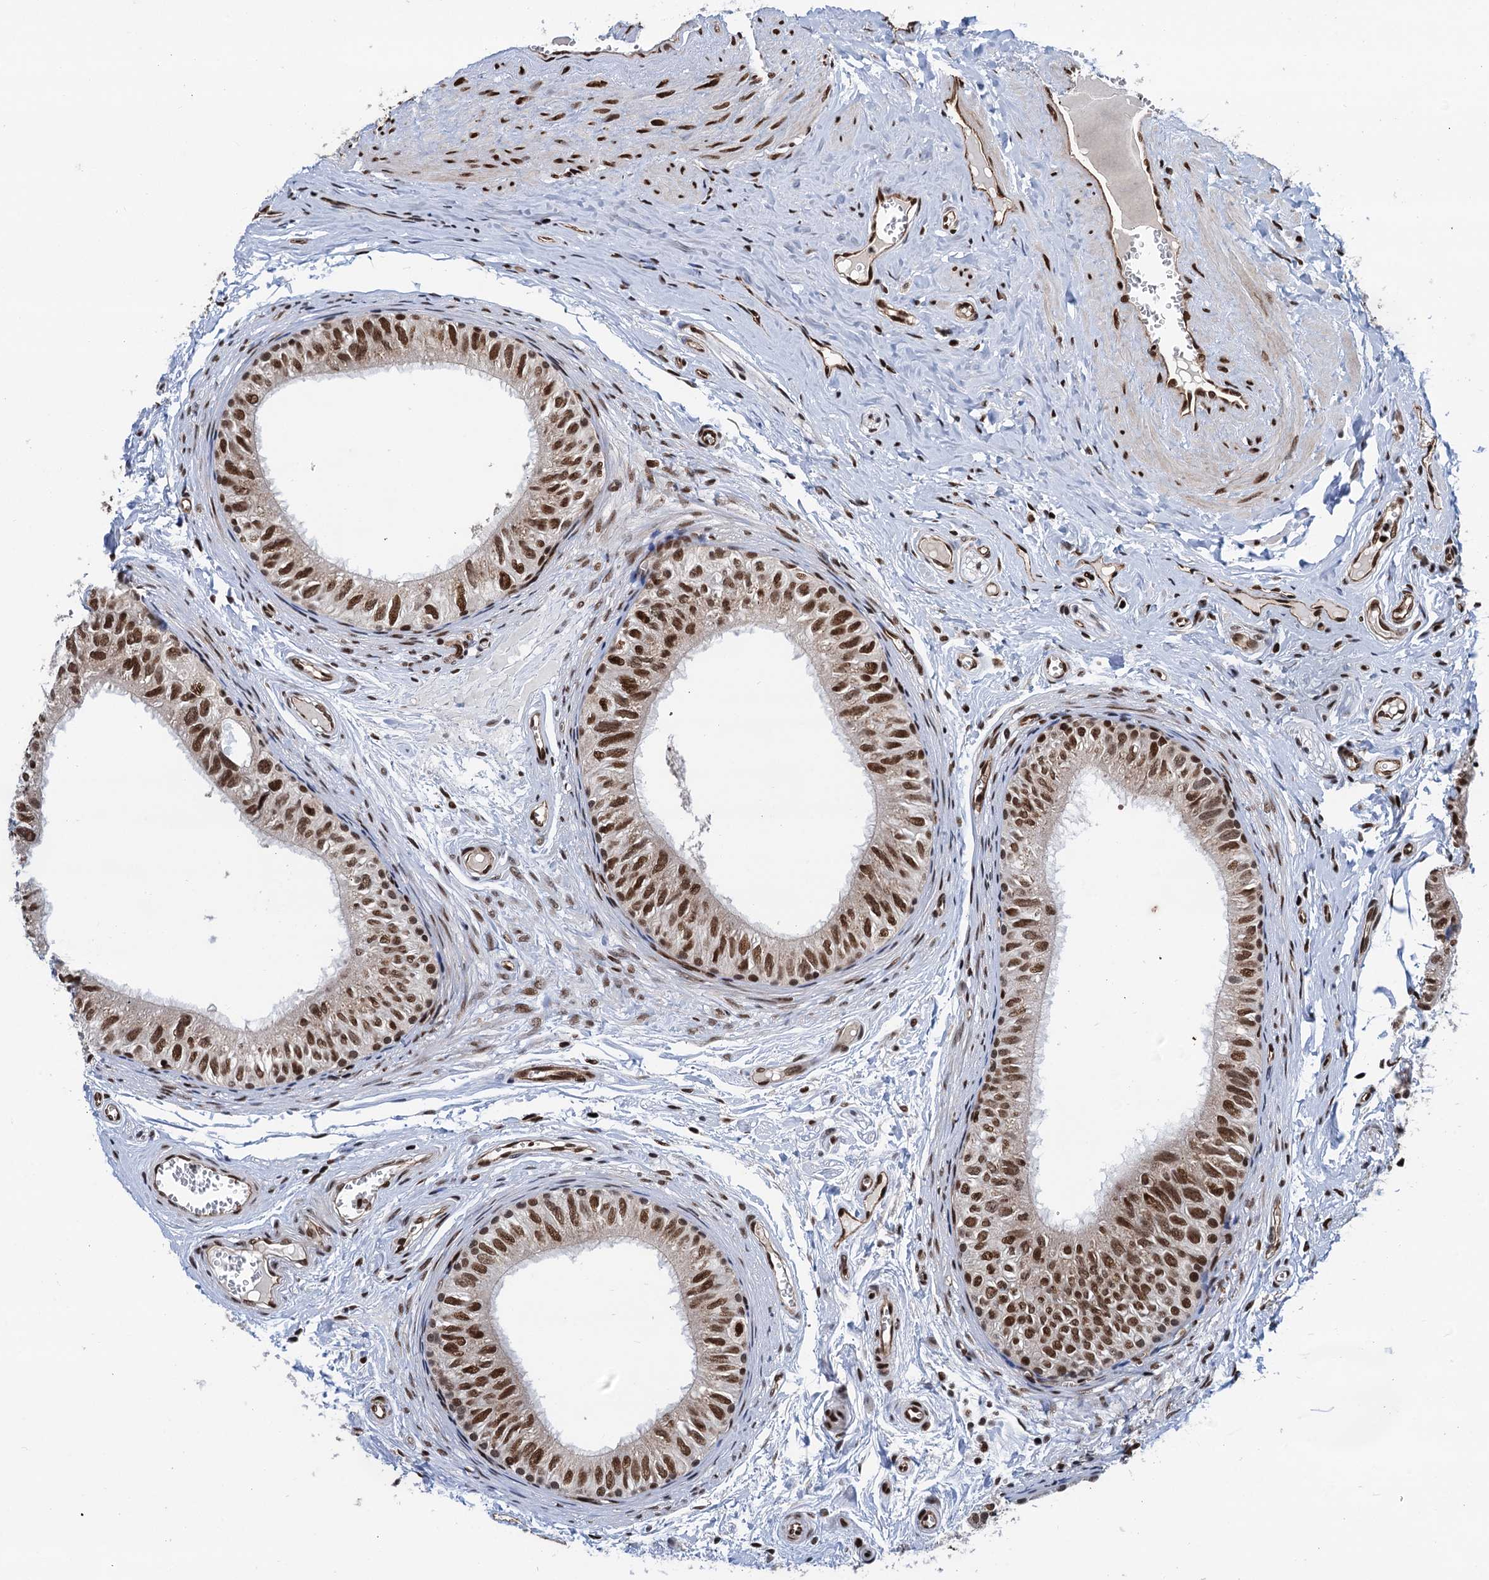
{"staining": {"intensity": "moderate", "quantity": ">75%", "location": "nuclear"}, "tissue": "epididymis", "cell_type": "Glandular cells", "image_type": "normal", "snomed": [{"axis": "morphology", "description": "Normal tissue, NOS"}, {"axis": "topography", "description": "Epididymis"}], "caption": "Moderate nuclear protein expression is appreciated in about >75% of glandular cells in epididymis.", "gene": "PPP4R1", "patient": {"sex": "male", "age": 42}}